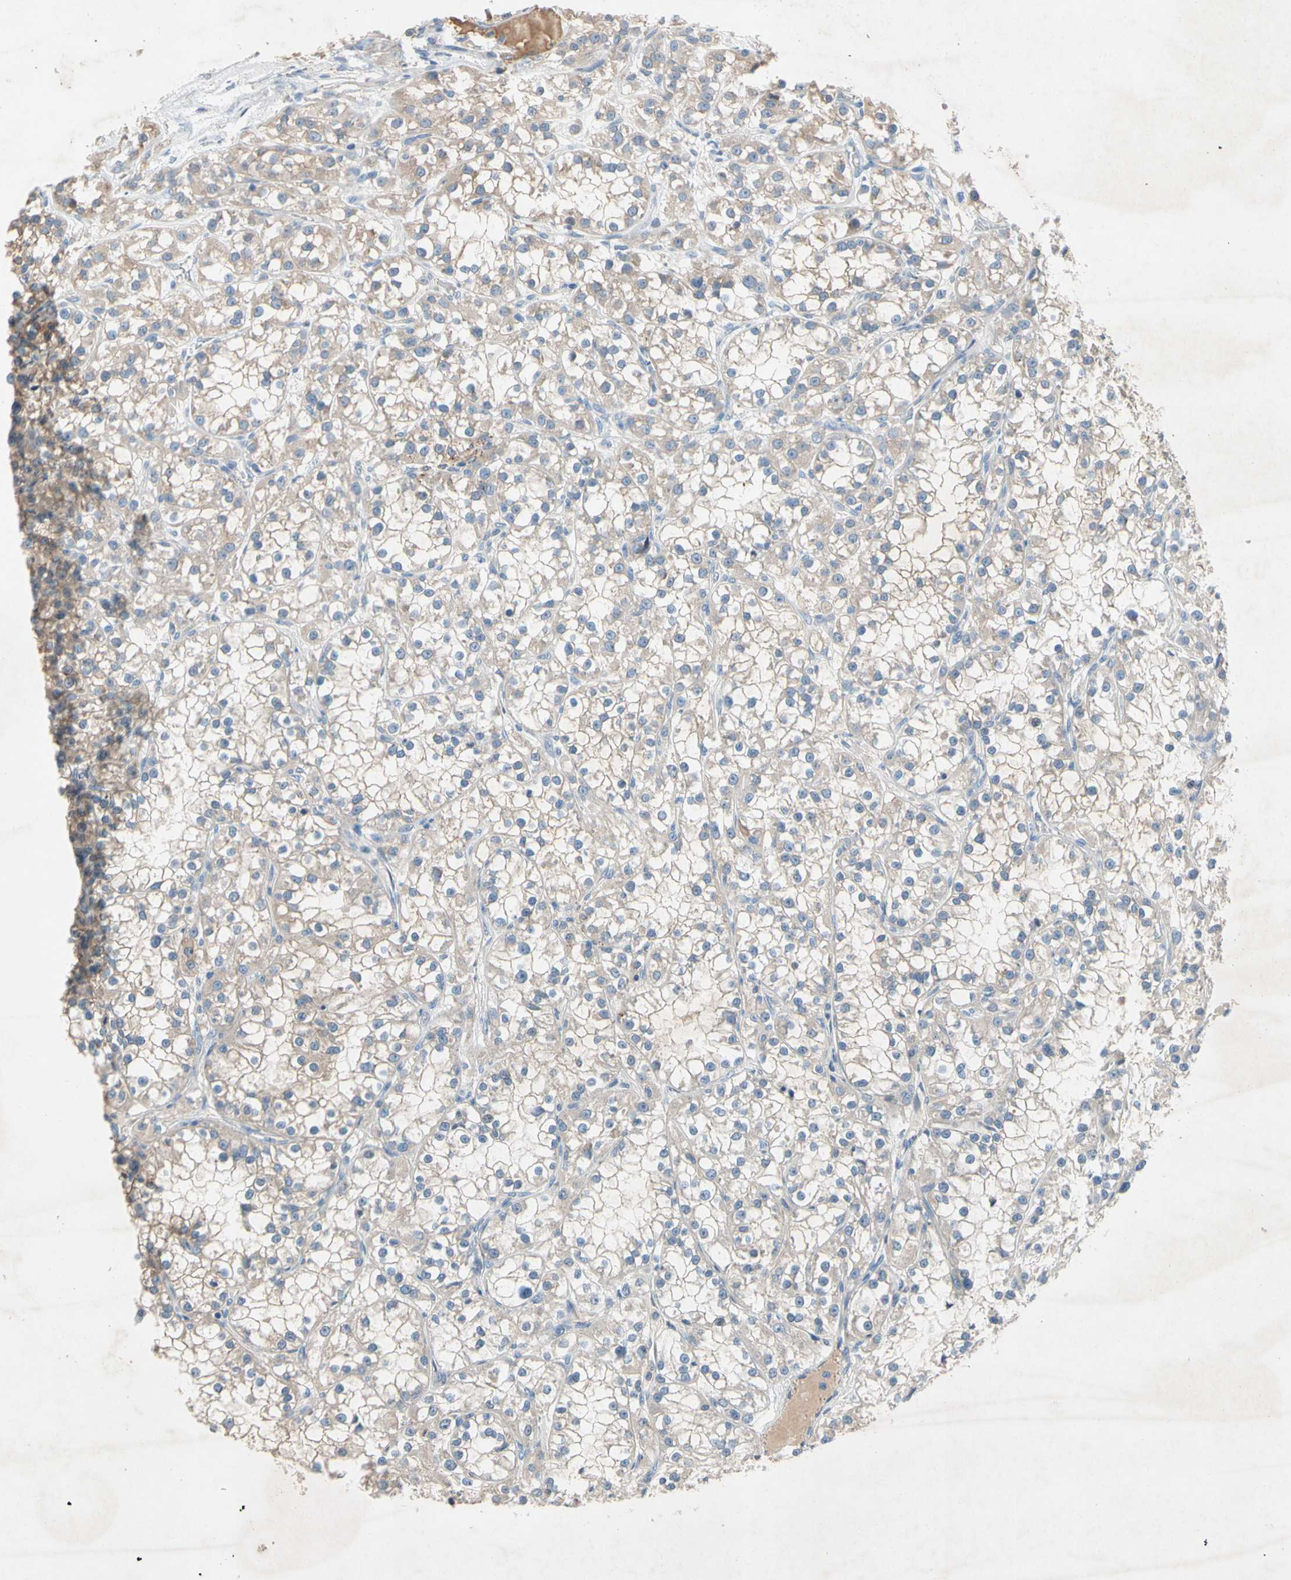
{"staining": {"intensity": "weak", "quantity": "25%-75%", "location": "cytoplasmic/membranous"}, "tissue": "renal cancer", "cell_type": "Tumor cells", "image_type": "cancer", "snomed": [{"axis": "morphology", "description": "Adenocarcinoma, NOS"}, {"axis": "topography", "description": "Kidney"}], "caption": "Protein expression analysis of renal cancer (adenocarcinoma) shows weak cytoplasmic/membranous staining in about 25%-75% of tumor cells.", "gene": "NDFIP2", "patient": {"sex": "female", "age": 52}}